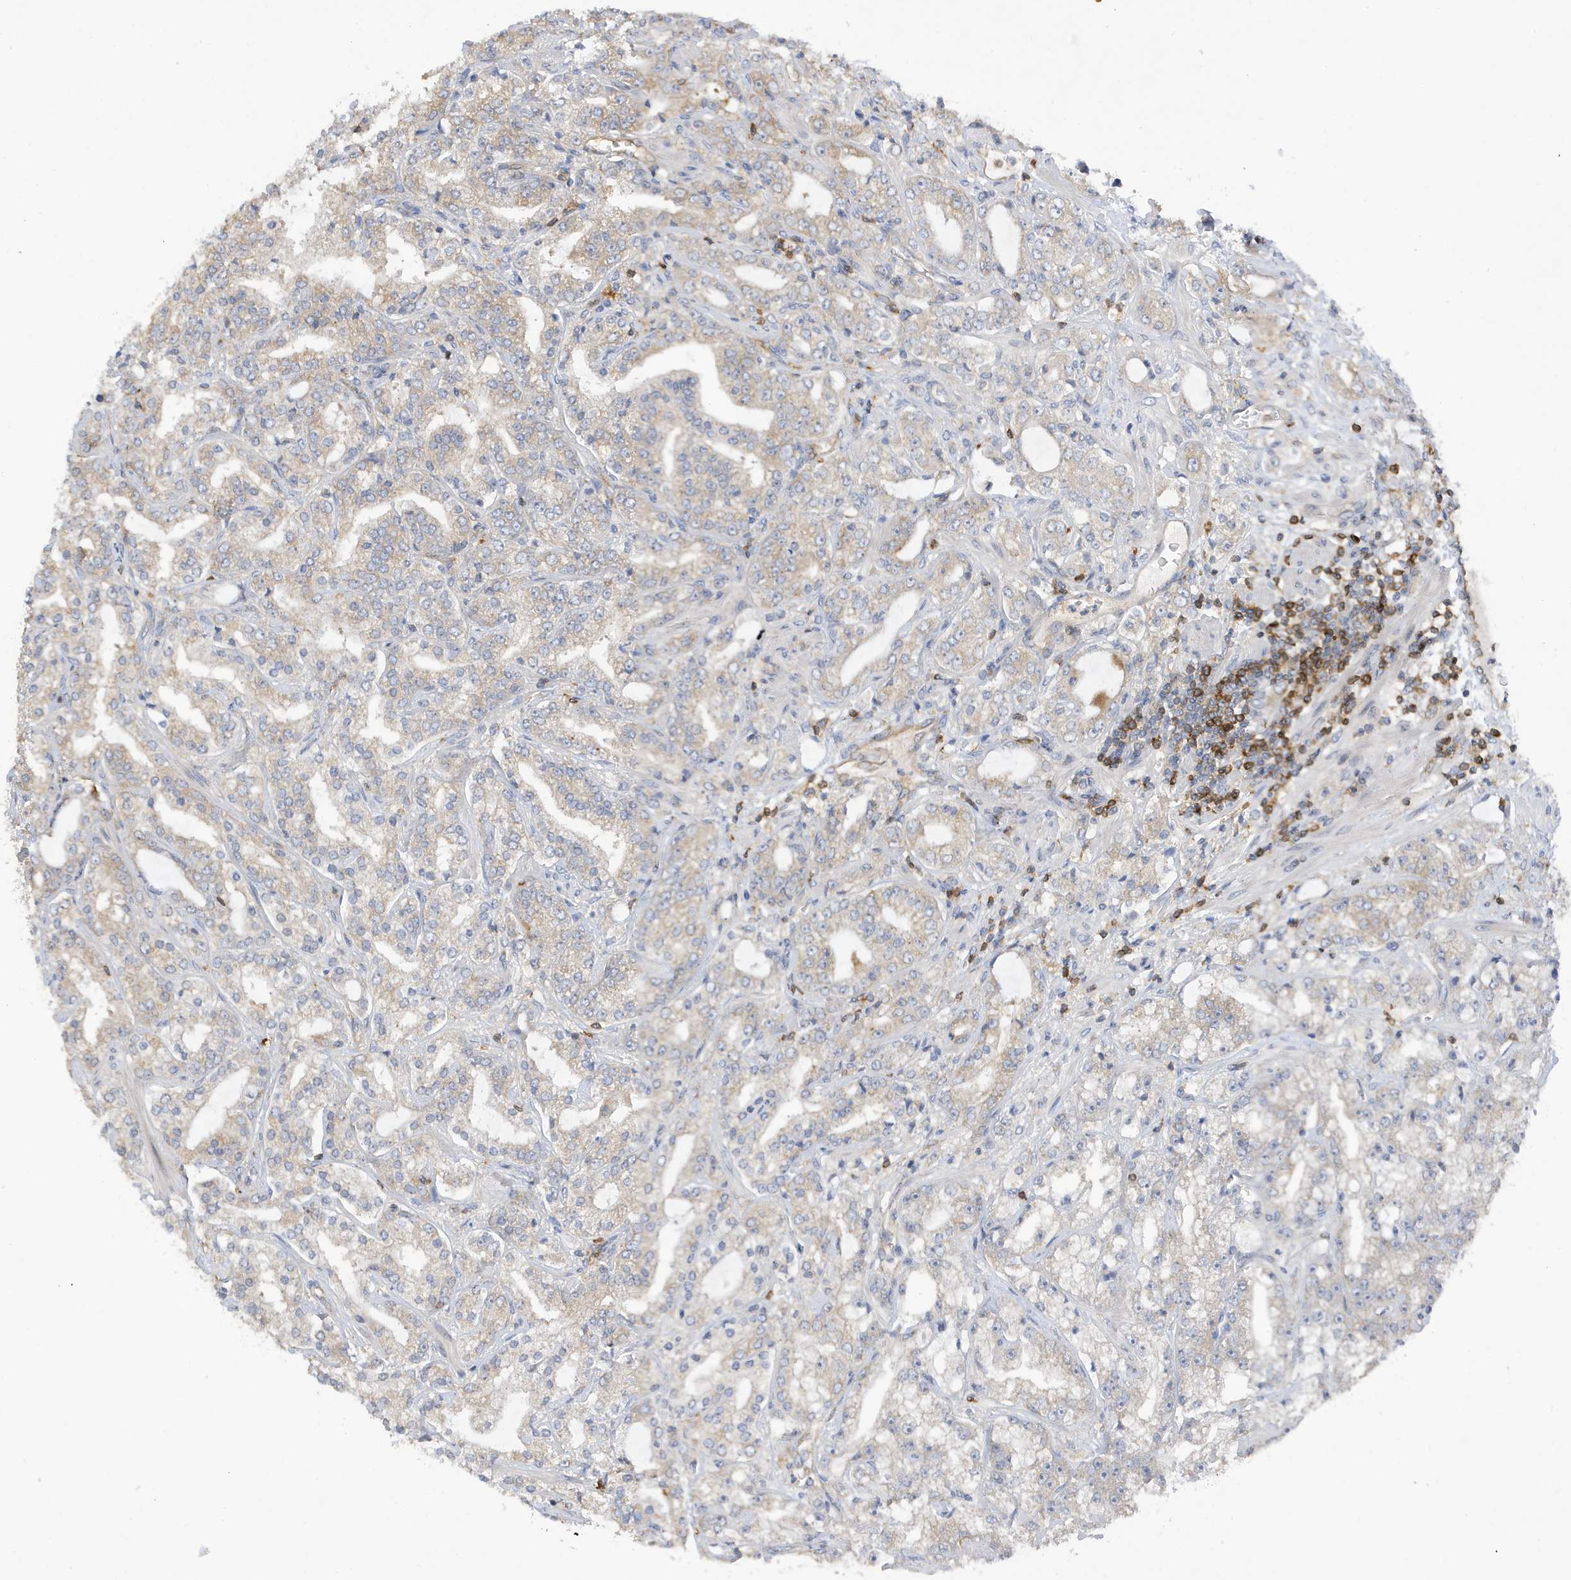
{"staining": {"intensity": "negative", "quantity": "none", "location": "none"}, "tissue": "prostate cancer", "cell_type": "Tumor cells", "image_type": "cancer", "snomed": [{"axis": "morphology", "description": "Adenocarcinoma, High grade"}, {"axis": "topography", "description": "Prostate"}], "caption": "Protein analysis of high-grade adenocarcinoma (prostate) displays no significant staining in tumor cells.", "gene": "PHACTR2", "patient": {"sex": "male", "age": 64}}